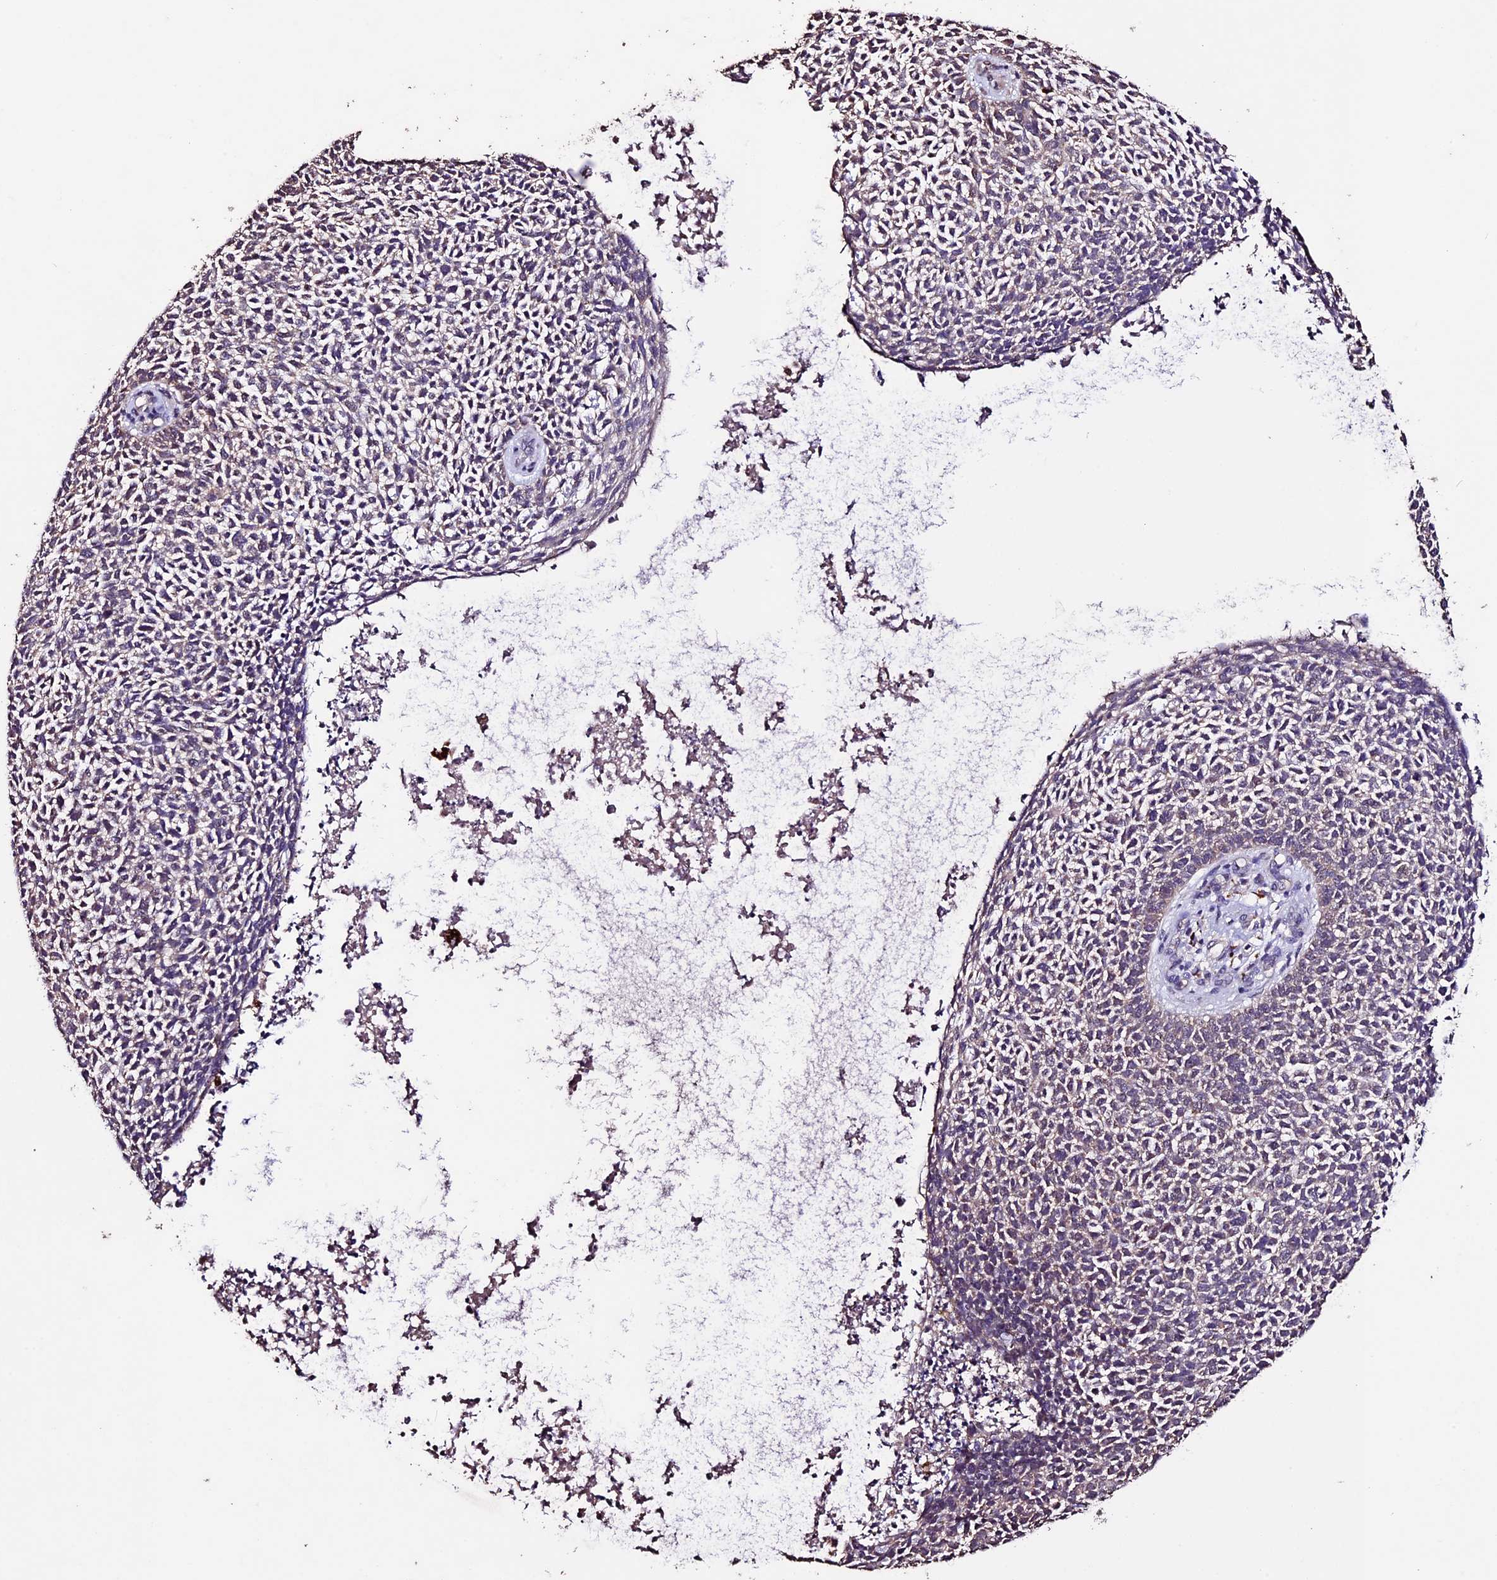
{"staining": {"intensity": "weak", "quantity": "<25%", "location": "cytoplasmic/membranous"}, "tissue": "skin cancer", "cell_type": "Tumor cells", "image_type": "cancer", "snomed": [{"axis": "morphology", "description": "Basal cell carcinoma"}, {"axis": "topography", "description": "Skin"}], "caption": "The image reveals no staining of tumor cells in basal cell carcinoma (skin).", "gene": "DIS3L", "patient": {"sex": "female", "age": 84}}